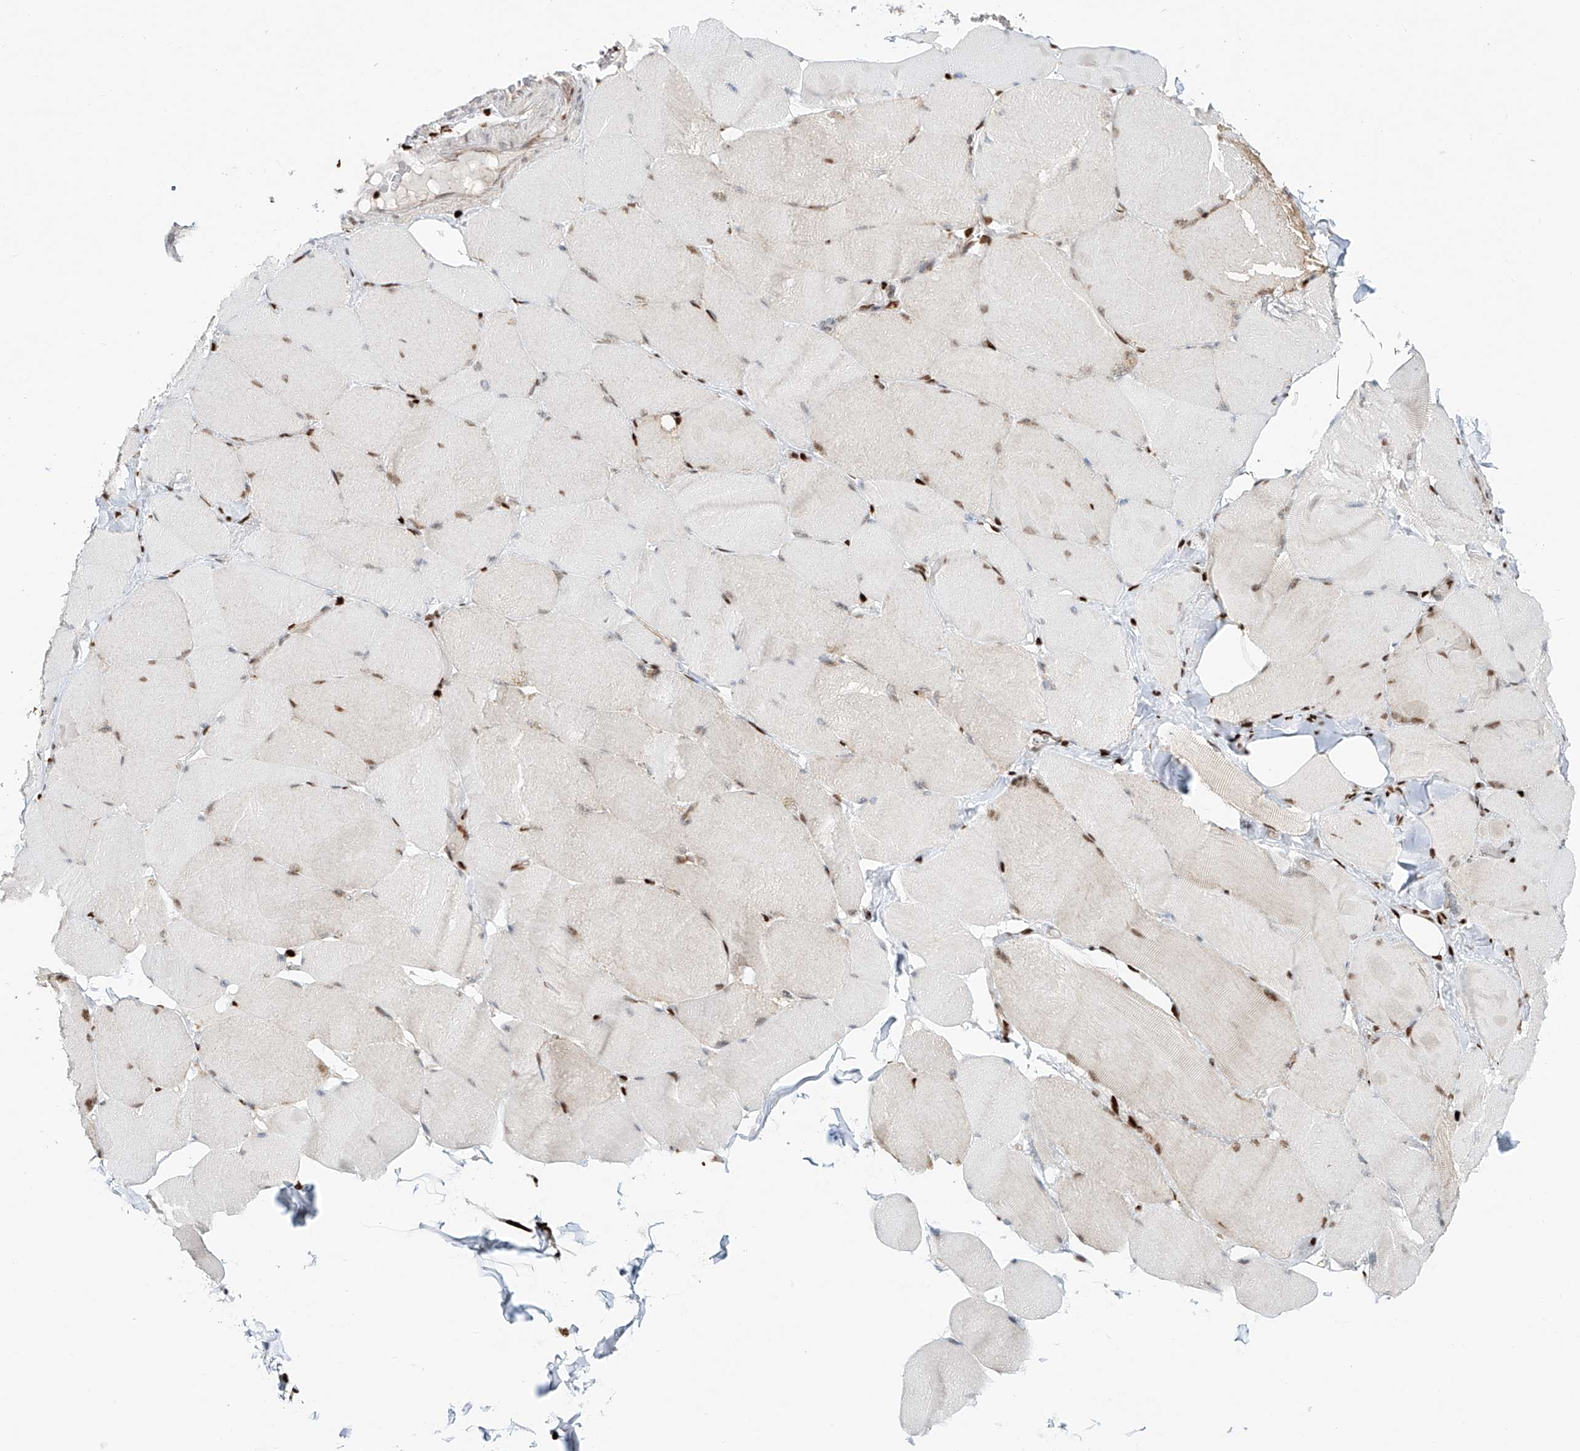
{"staining": {"intensity": "weak", "quantity": "25%-75%", "location": "nuclear"}, "tissue": "skeletal muscle", "cell_type": "Myocytes", "image_type": "normal", "snomed": [{"axis": "morphology", "description": "Normal tissue, NOS"}, {"axis": "topography", "description": "Skin"}, {"axis": "topography", "description": "Skeletal muscle"}], "caption": "This is an image of immunohistochemistry staining of benign skeletal muscle, which shows weak staining in the nuclear of myocytes.", "gene": "DZIP1L", "patient": {"sex": "male", "age": 83}}